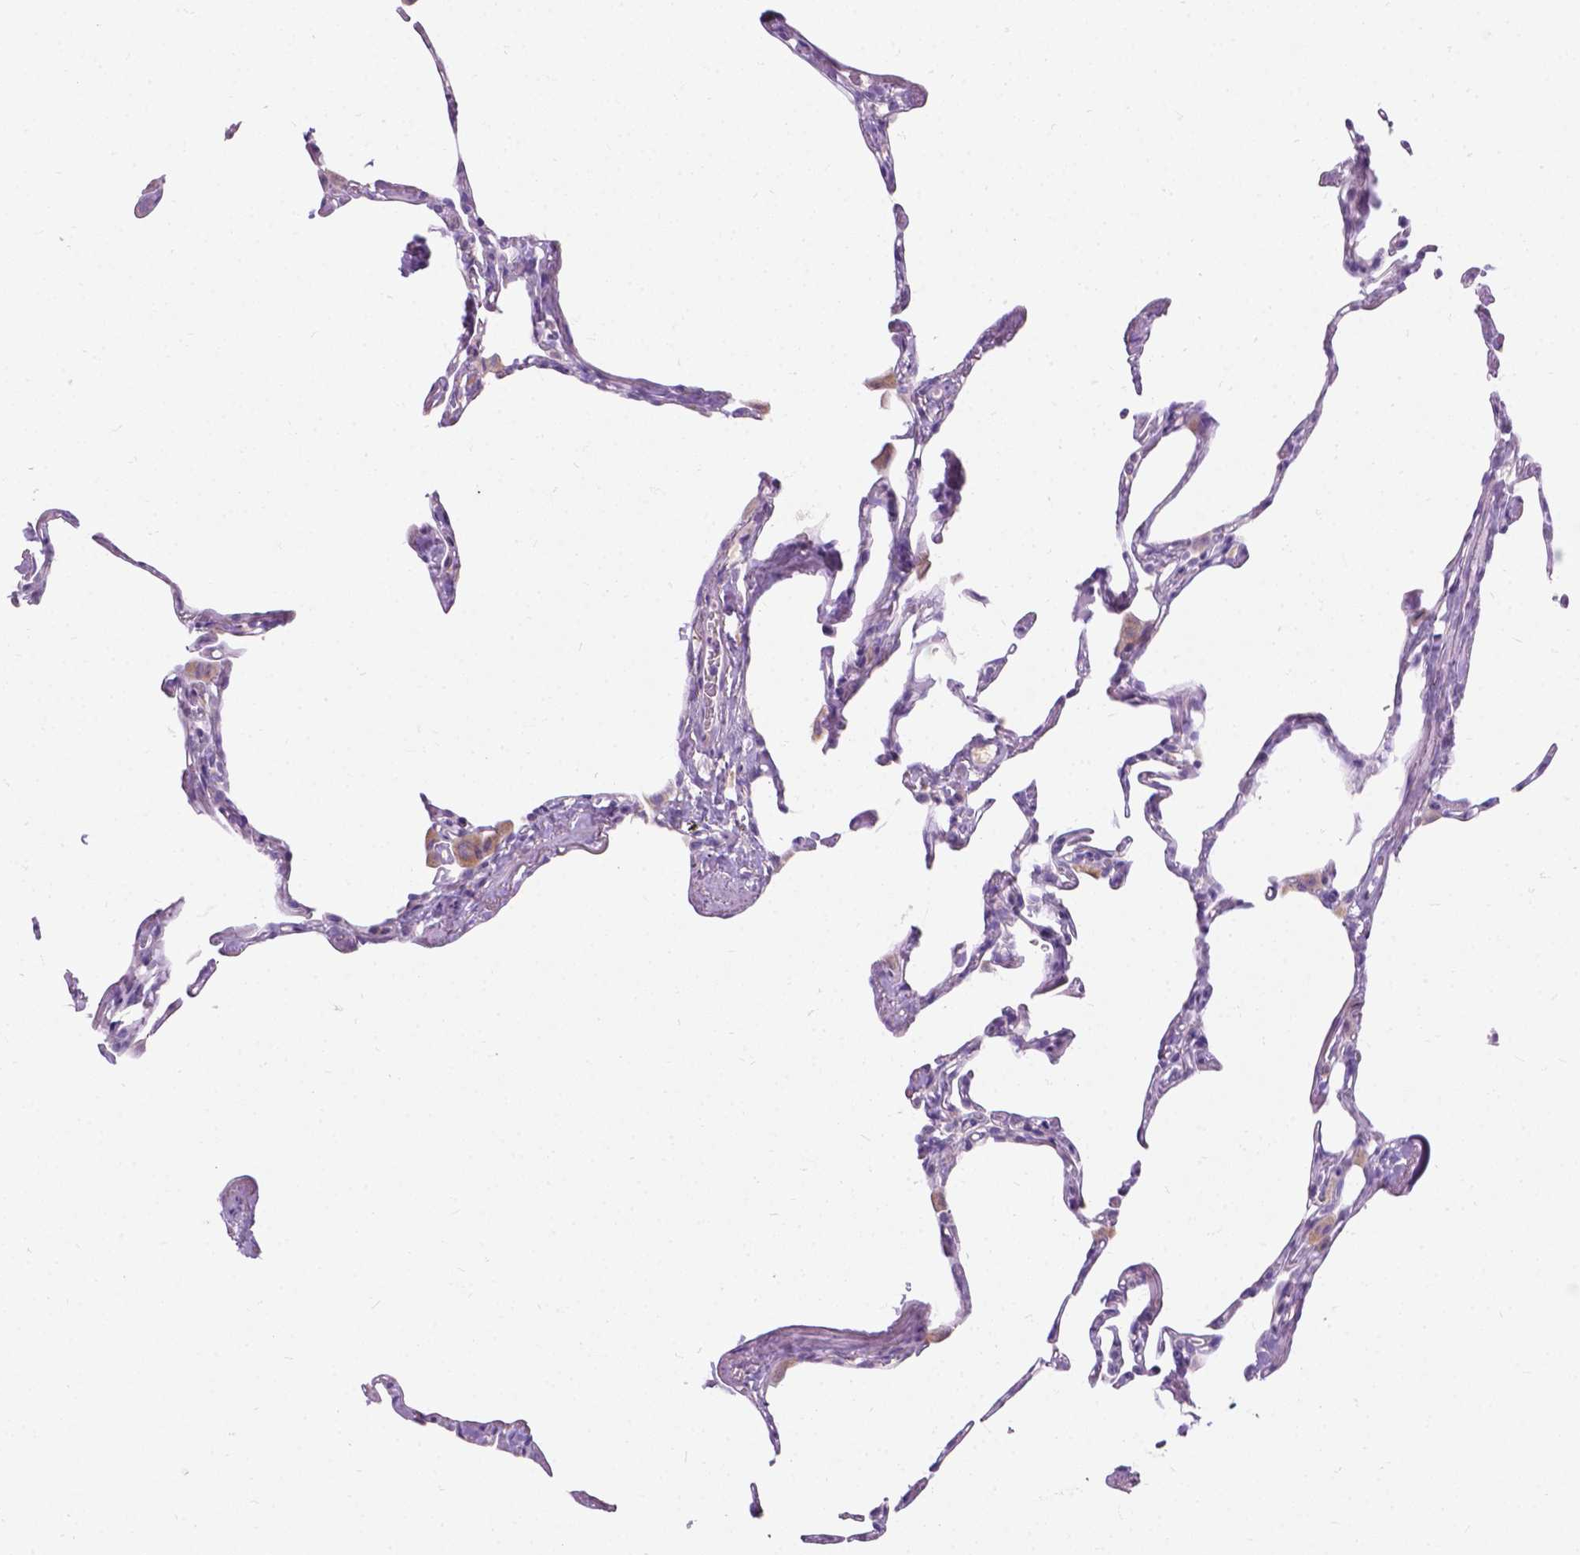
{"staining": {"intensity": "negative", "quantity": "none", "location": "none"}, "tissue": "lung", "cell_type": "Alveolar cells", "image_type": "normal", "snomed": [{"axis": "morphology", "description": "Normal tissue, NOS"}, {"axis": "topography", "description": "Lung"}], "caption": "IHC image of normal lung: lung stained with DAB exhibits no significant protein staining in alveolar cells. (IHC, brightfield microscopy, high magnification).", "gene": "NOXO1", "patient": {"sex": "male", "age": 65}}